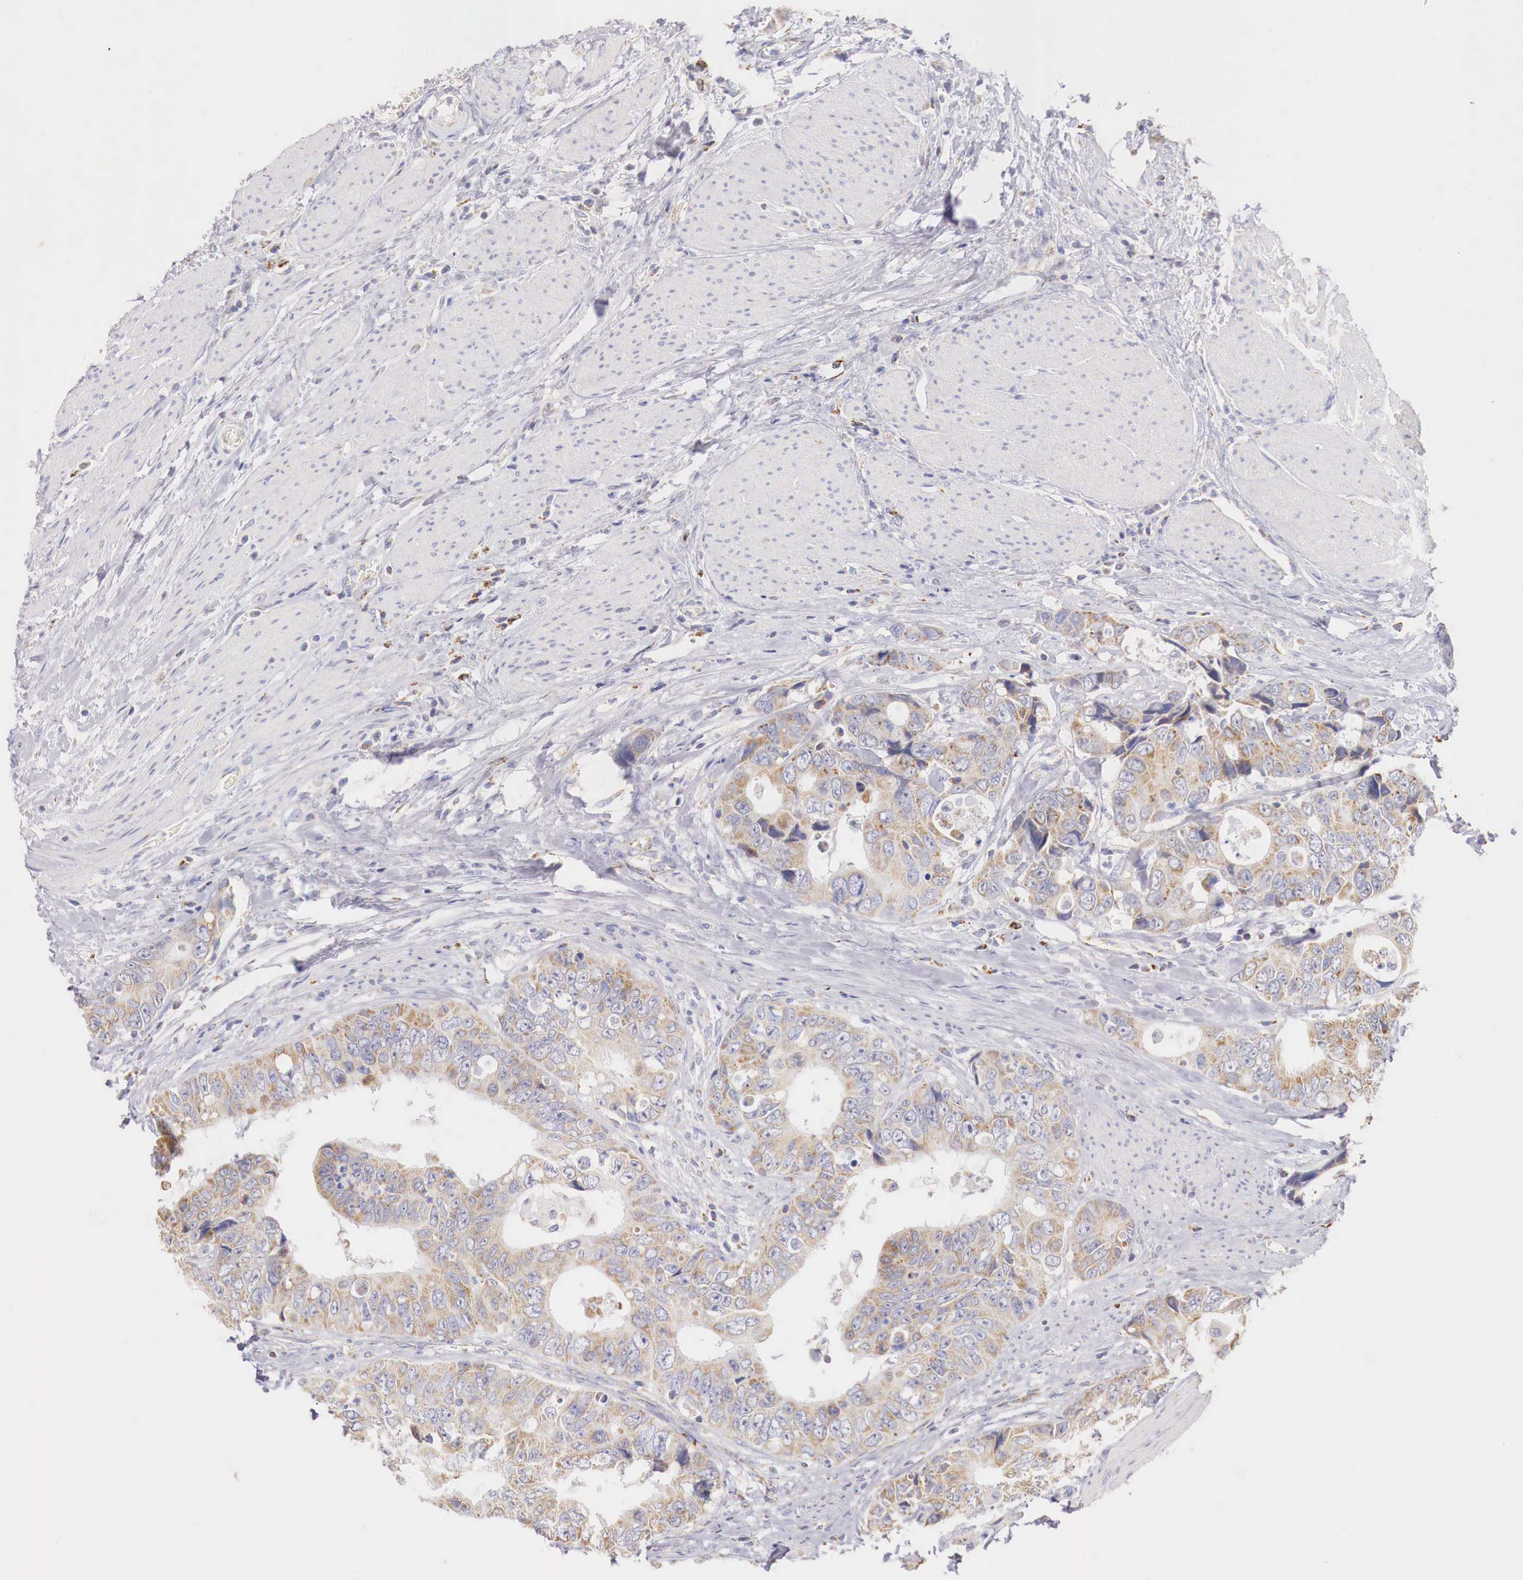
{"staining": {"intensity": "weak", "quantity": ">75%", "location": "cytoplasmic/membranous"}, "tissue": "colorectal cancer", "cell_type": "Tumor cells", "image_type": "cancer", "snomed": [{"axis": "morphology", "description": "Adenocarcinoma, NOS"}, {"axis": "topography", "description": "Rectum"}], "caption": "Protein expression analysis of colorectal cancer (adenocarcinoma) displays weak cytoplasmic/membranous staining in about >75% of tumor cells. The protein is stained brown, and the nuclei are stained in blue (DAB IHC with brightfield microscopy, high magnification).", "gene": "IDH3G", "patient": {"sex": "female", "age": 67}}